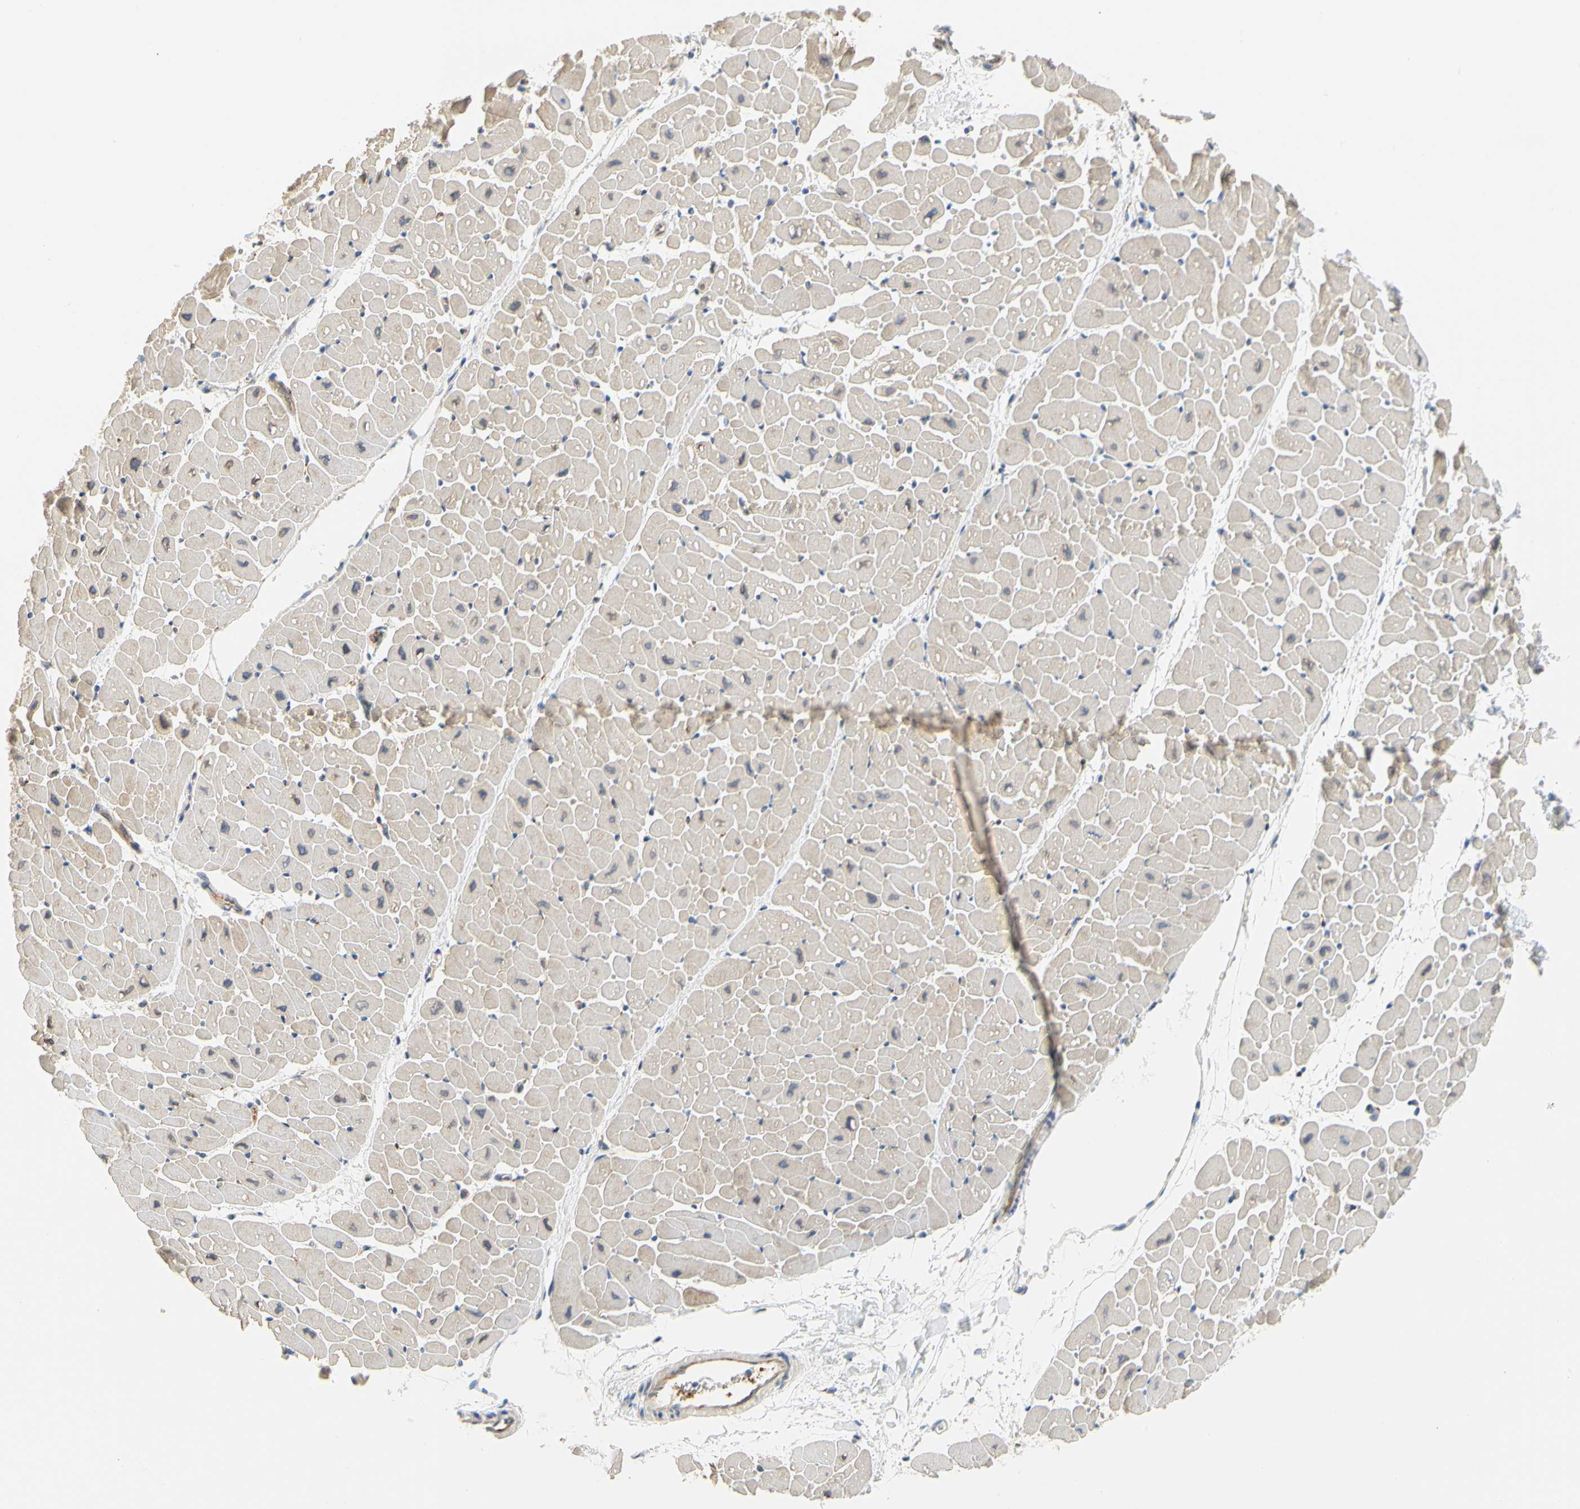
{"staining": {"intensity": "negative", "quantity": "none", "location": "none"}, "tissue": "heart muscle", "cell_type": "Cardiomyocytes", "image_type": "normal", "snomed": [{"axis": "morphology", "description": "Normal tissue, NOS"}, {"axis": "topography", "description": "Heart"}], "caption": "Cardiomyocytes show no significant protein expression in benign heart muscle.", "gene": "ZNF236", "patient": {"sex": "male", "age": 45}}